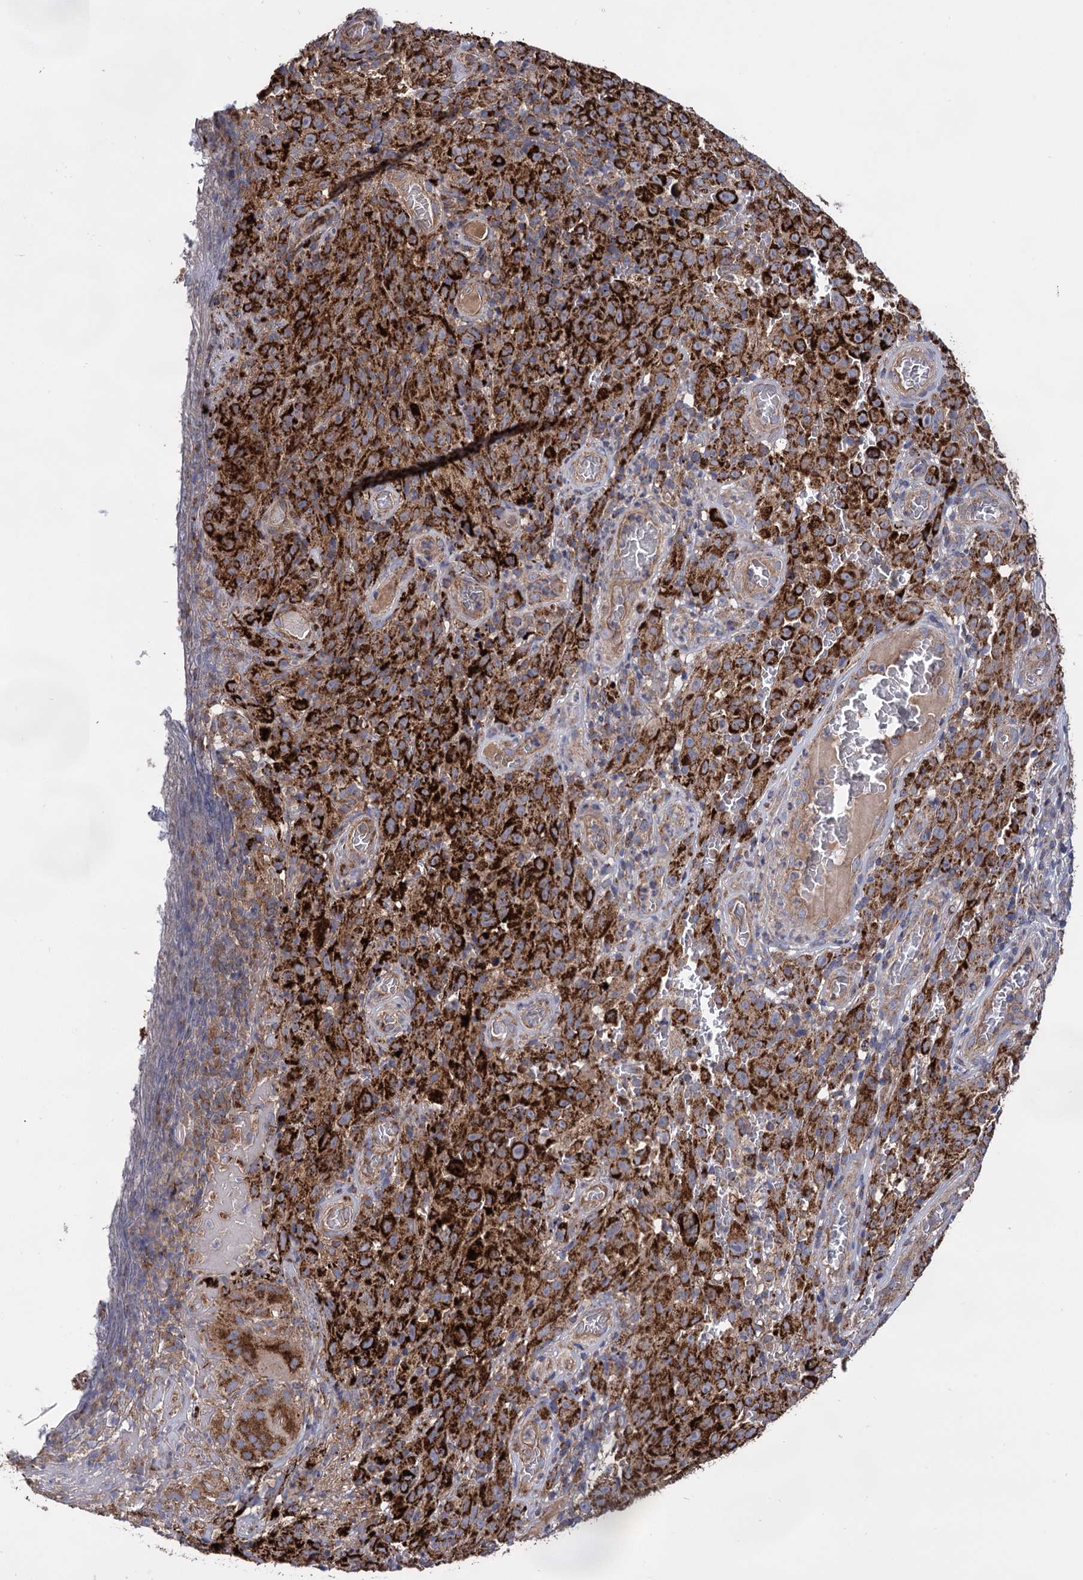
{"staining": {"intensity": "strong", "quantity": ">75%", "location": "cytoplasmic/membranous"}, "tissue": "melanoma", "cell_type": "Tumor cells", "image_type": "cancer", "snomed": [{"axis": "morphology", "description": "Malignant melanoma, NOS"}, {"axis": "topography", "description": "Skin"}], "caption": "Human malignant melanoma stained with a brown dye demonstrates strong cytoplasmic/membranous positive positivity in approximately >75% of tumor cells.", "gene": "IQCH", "patient": {"sex": "female", "age": 82}}